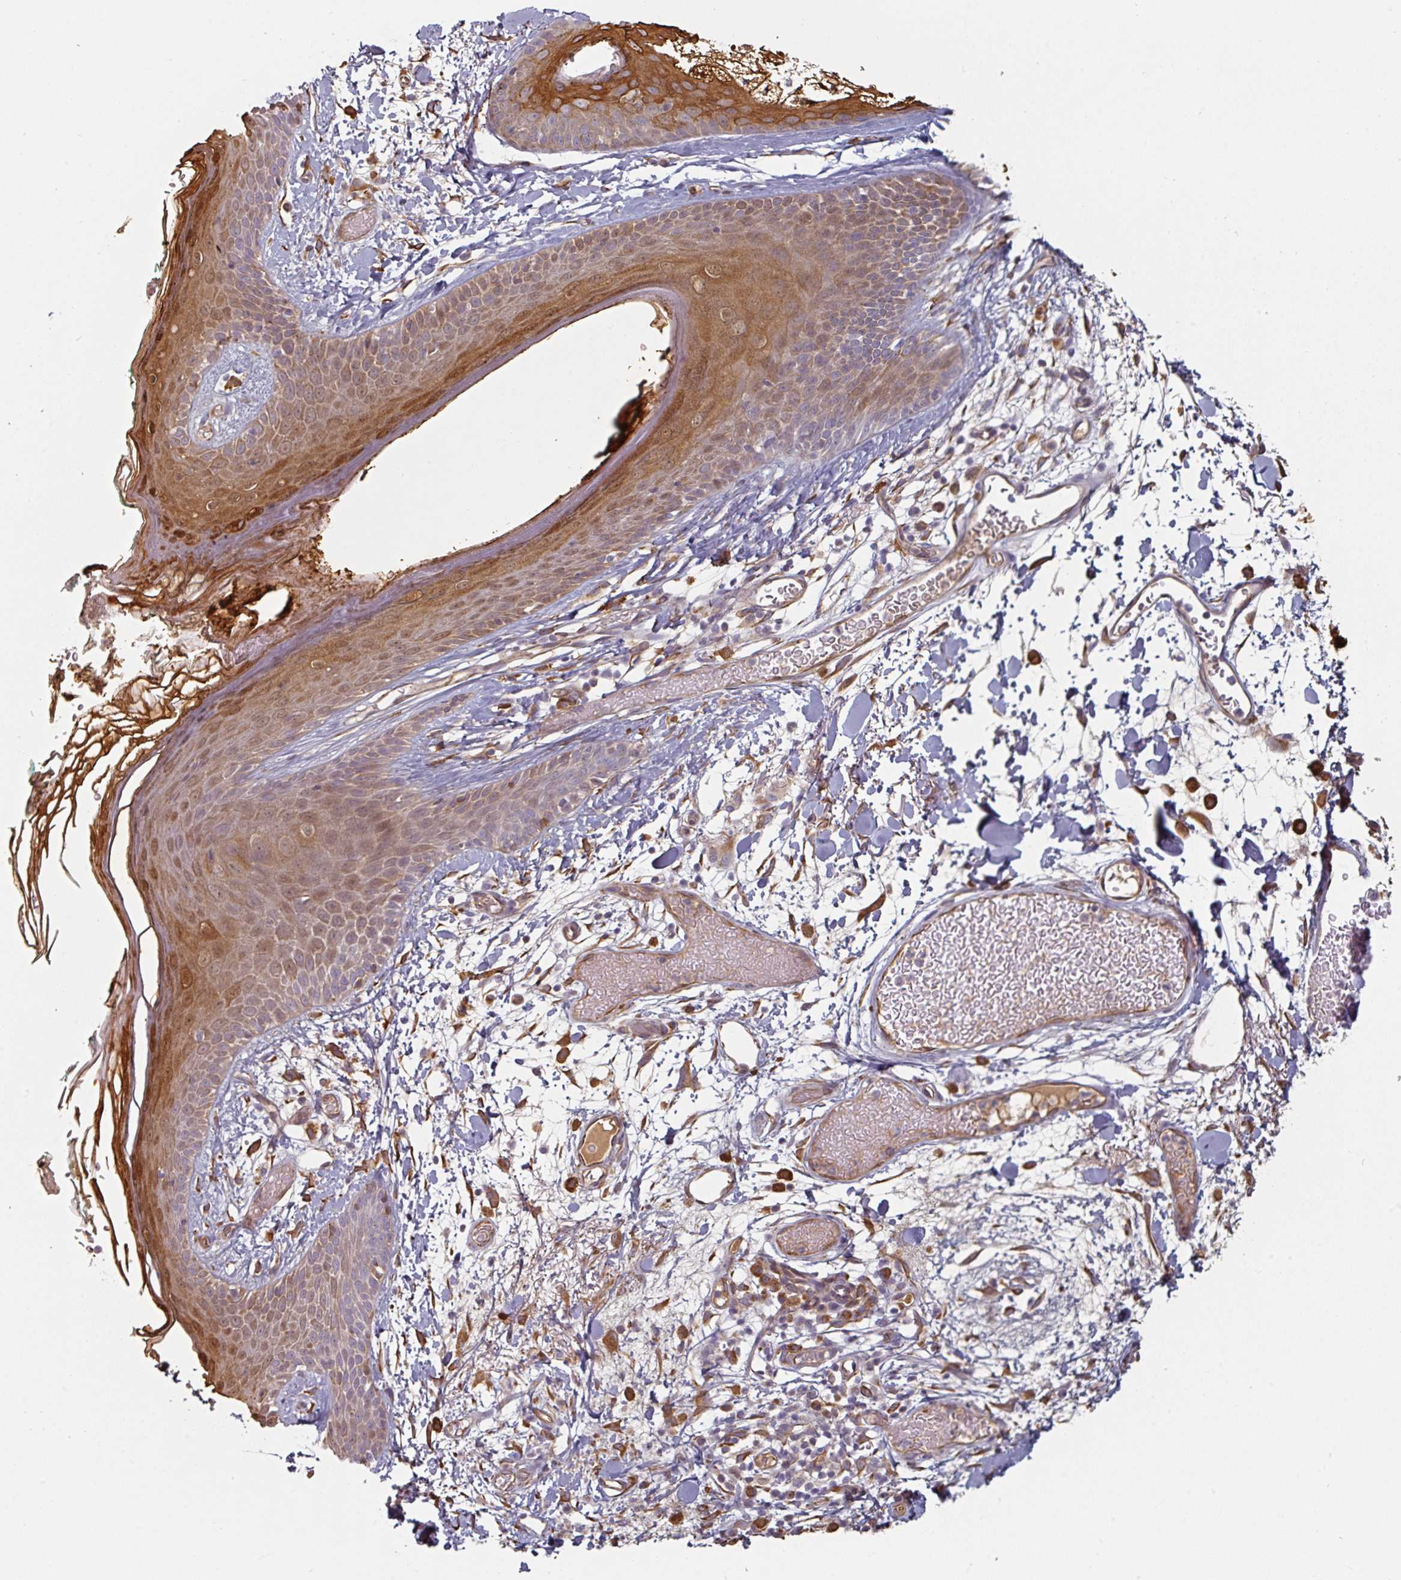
{"staining": {"intensity": "negative", "quantity": "none", "location": "none"}, "tissue": "skin", "cell_type": "Fibroblasts", "image_type": "normal", "snomed": [{"axis": "morphology", "description": "Normal tissue, NOS"}, {"axis": "topography", "description": "Skin"}], "caption": "Protein analysis of unremarkable skin demonstrates no significant staining in fibroblasts.", "gene": "CEP78", "patient": {"sex": "male", "age": 79}}